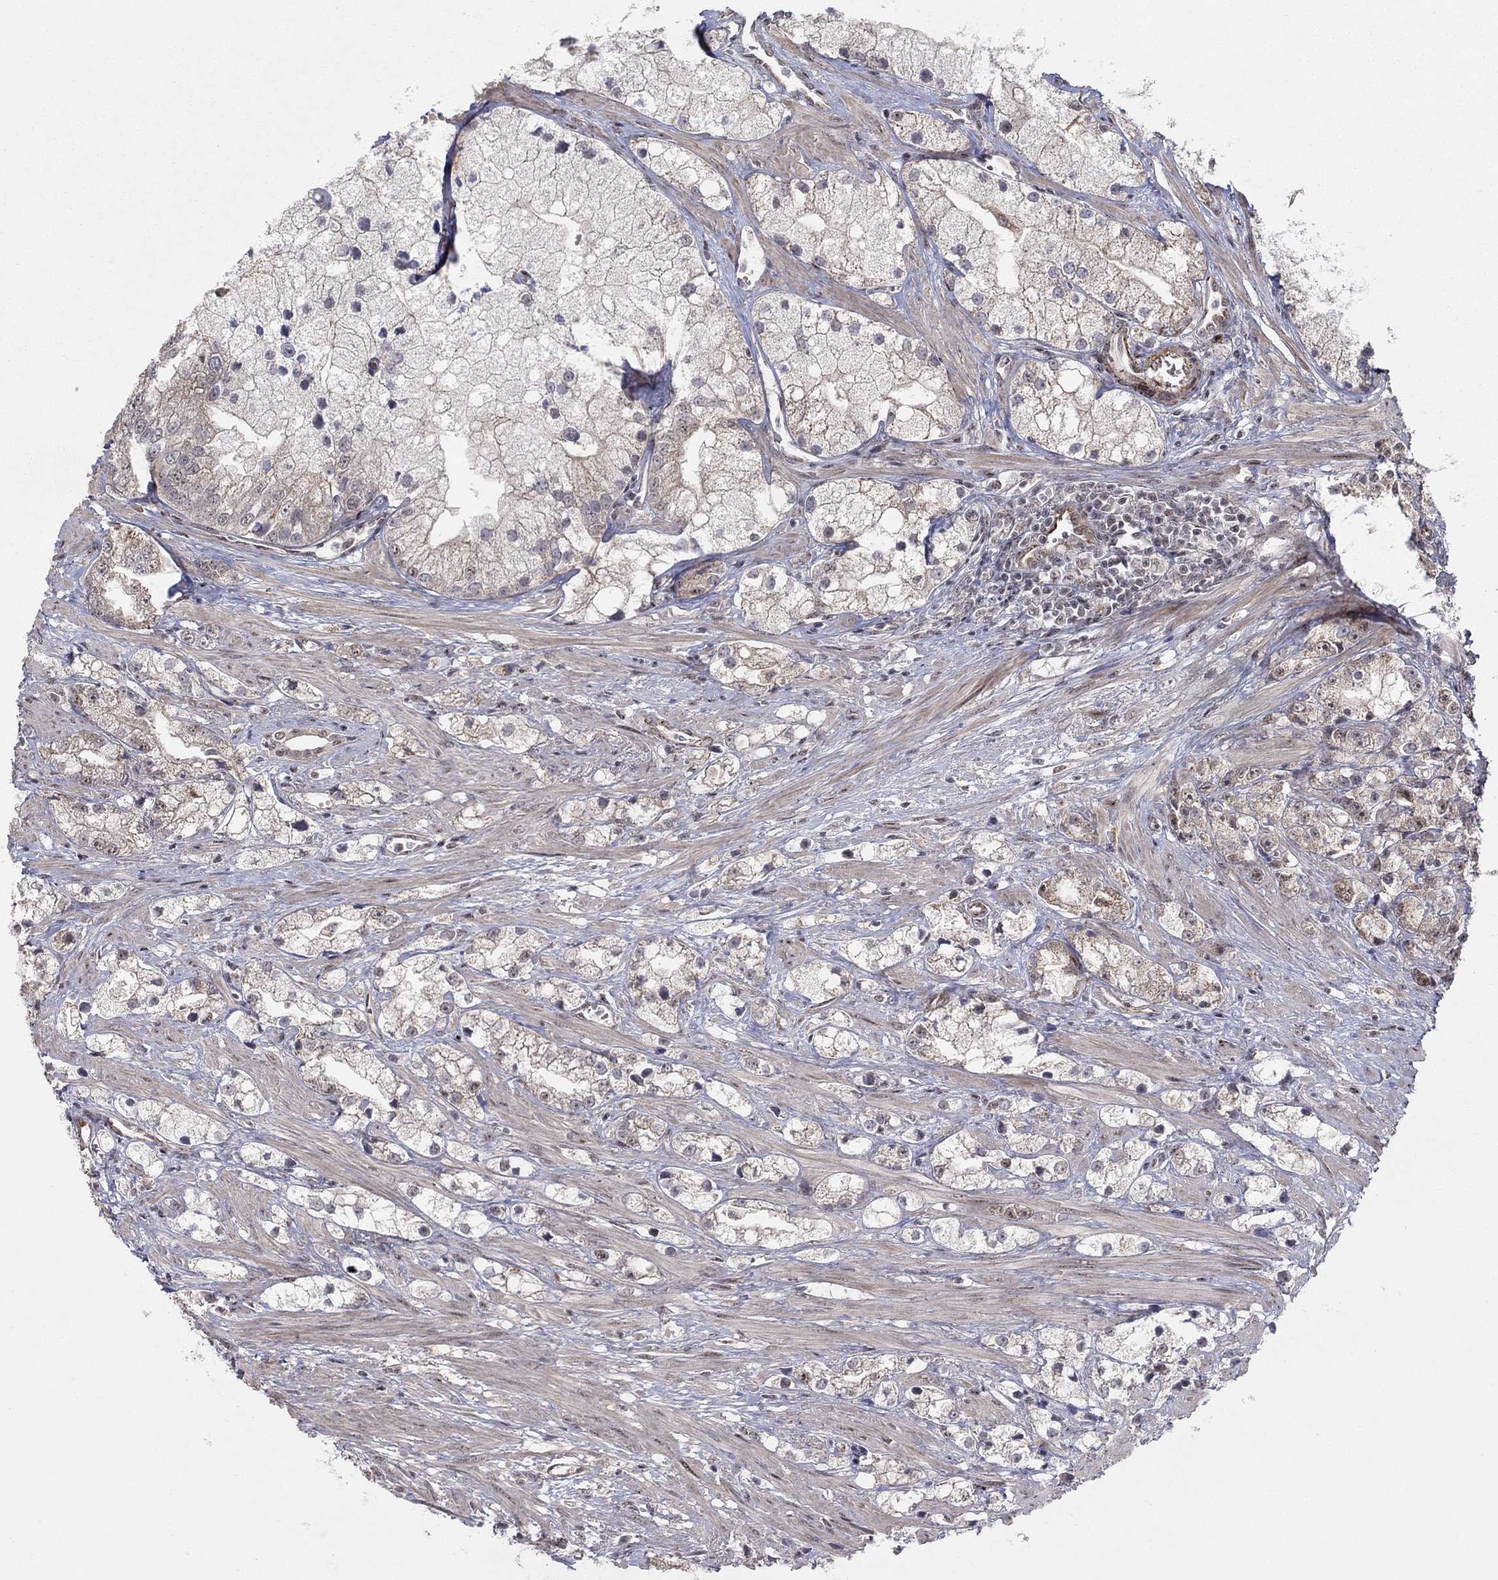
{"staining": {"intensity": "negative", "quantity": "none", "location": "none"}, "tissue": "prostate cancer", "cell_type": "Tumor cells", "image_type": "cancer", "snomed": [{"axis": "morphology", "description": "Adenocarcinoma, NOS"}, {"axis": "topography", "description": "Prostate and seminal vesicle, NOS"}, {"axis": "topography", "description": "Prostate"}], "caption": "This is an IHC histopathology image of prostate cancer. There is no positivity in tumor cells.", "gene": "ZNF395", "patient": {"sex": "male", "age": 79}}